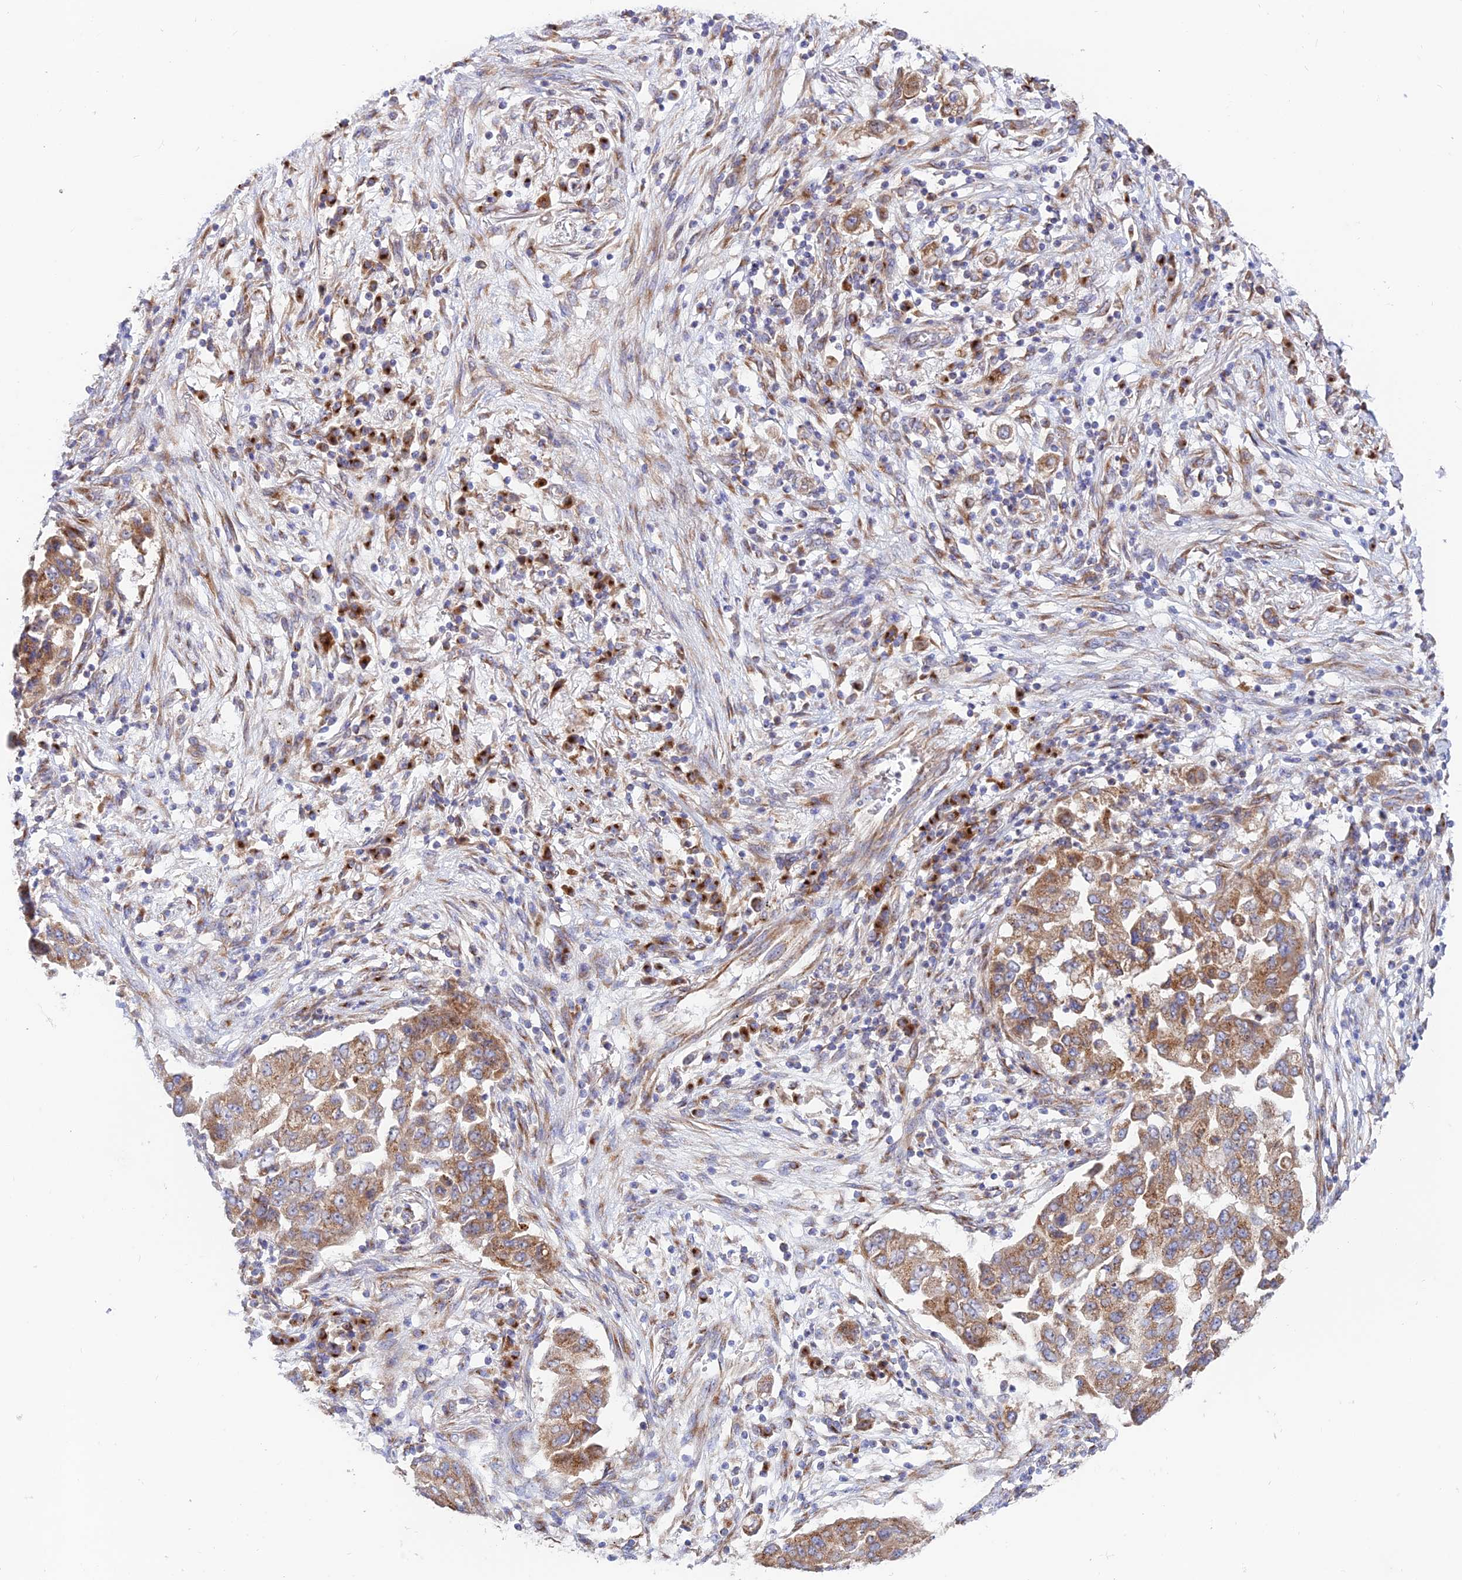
{"staining": {"intensity": "moderate", "quantity": ">75%", "location": "cytoplasmic/membranous"}, "tissue": "lung cancer", "cell_type": "Tumor cells", "image_type": "cancer", "snomed": [{"axis": "morphology", "description": "Squamous cell carcinoma, NOS"}, {"axis": "topography", "description": "Lung"}], "caption": "A medium amount of moderate cytoplasmic/membranous positivity is appreciated in about >75% of tumor cells in lung cancer (squamous cell carcinoma) tissue. The protein of interest is shown in brown color, while the nuclei are stained blue.", "gene": "GOLGA3", "patient": {"sex": "male", "age": 74}}